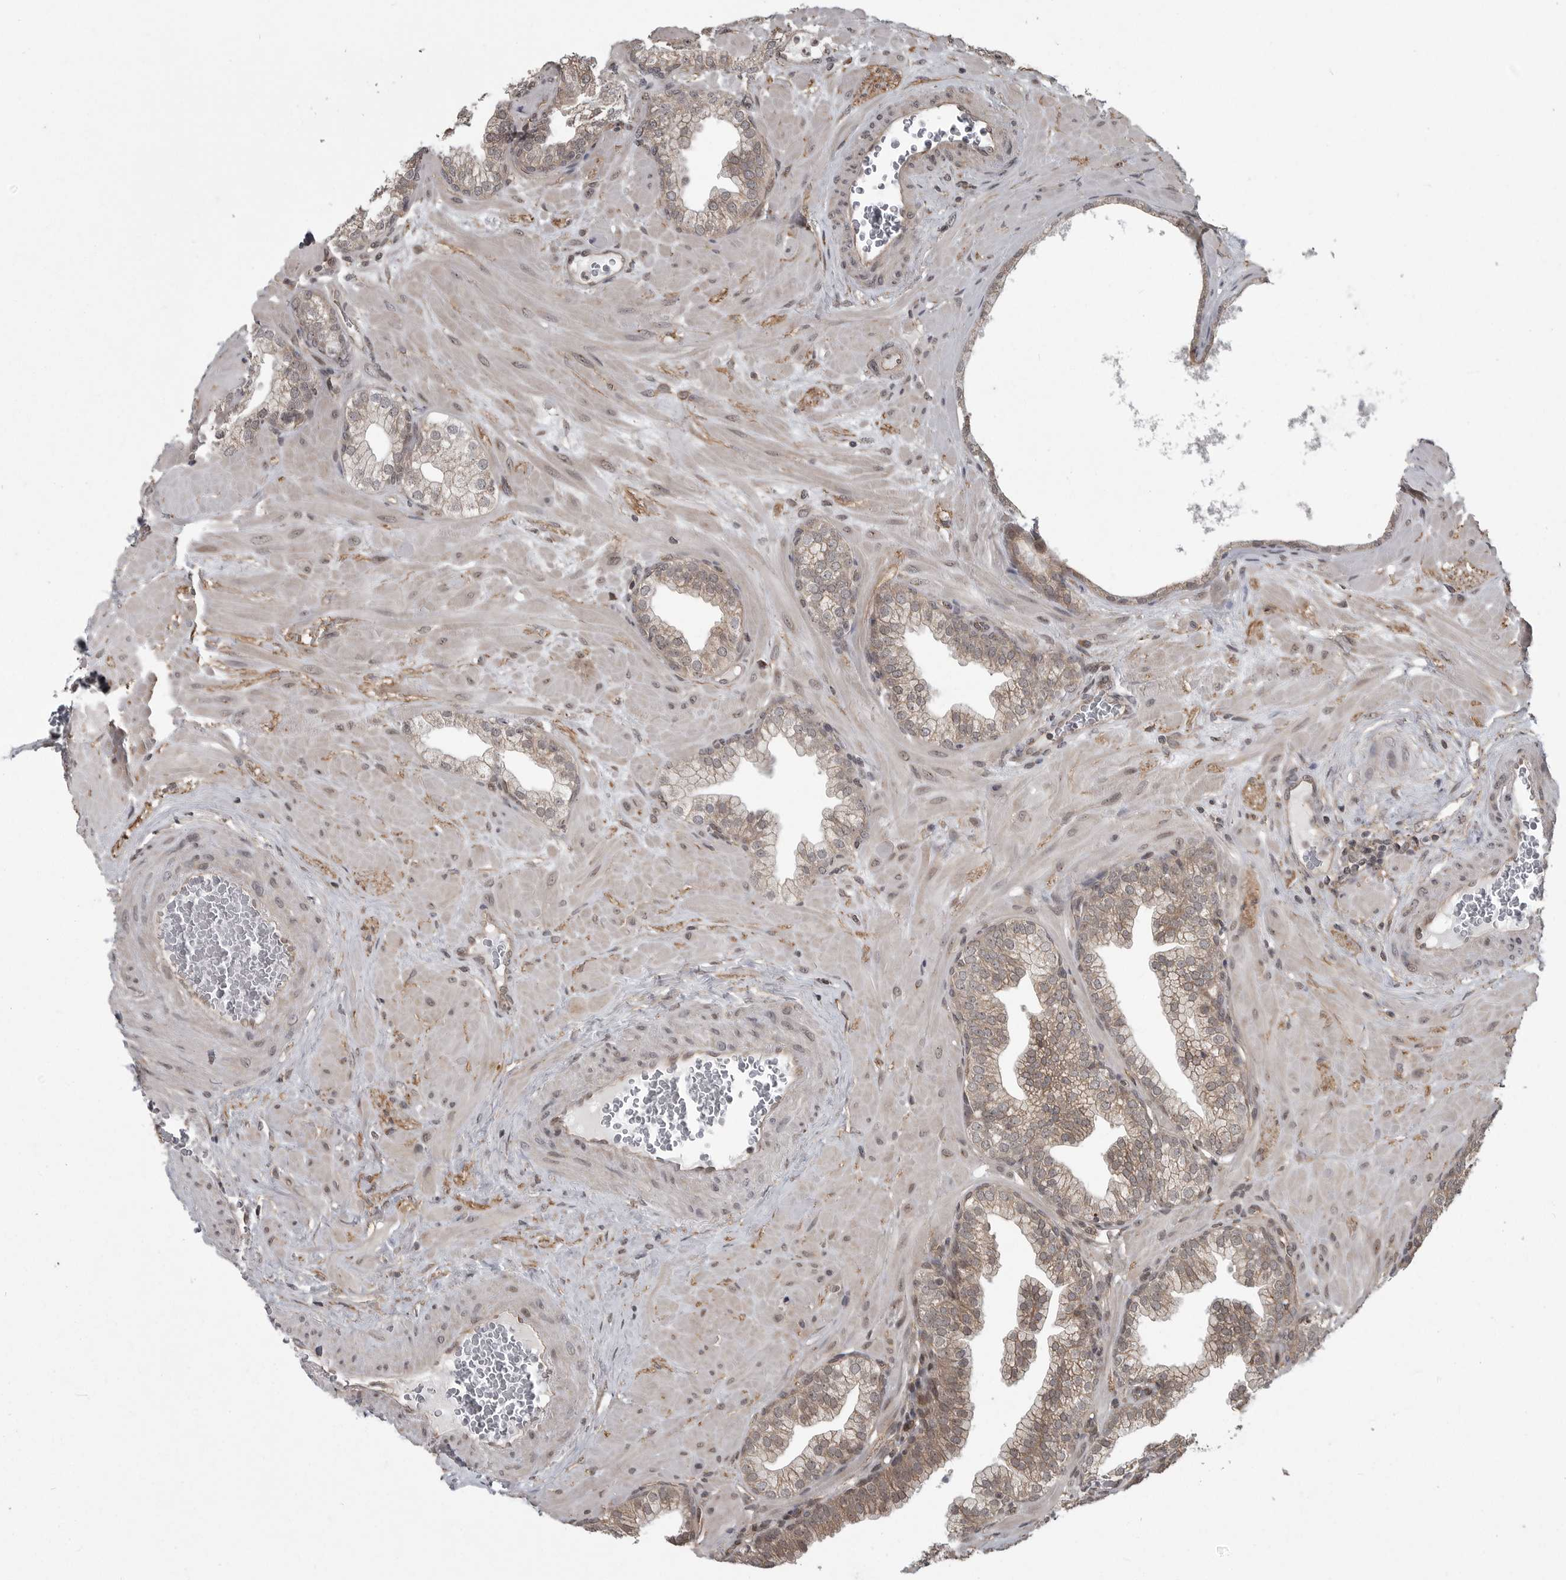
{"staining": {"intensity": "moderate", "quantity": ">75%", "location": "cytoplasmic/membranous"}, "tissue": "prostate", "cell_type": "Glandular cells", "image_type": "normal", "snomed": [{"axis": "morphology", "description": "Normal tissue, NOS"}, {"axis": "morphology", "description": "Urothelial carcinoma, Low grade"}, {"axis": "topography", "description": "Urinary bladder"}, {"axis": "topography", "description": "Prostate"}], "caption": "Protein expression analysis of unremarkable prostate displays moderate cytoplasmic/membranous positivity in about >75% of glandular cells. The protein of interest is shown in brown color, while the nuclei are stained blue.", "gene": "DNAJC8", "patient": {"sex": "male", "age": 60}}